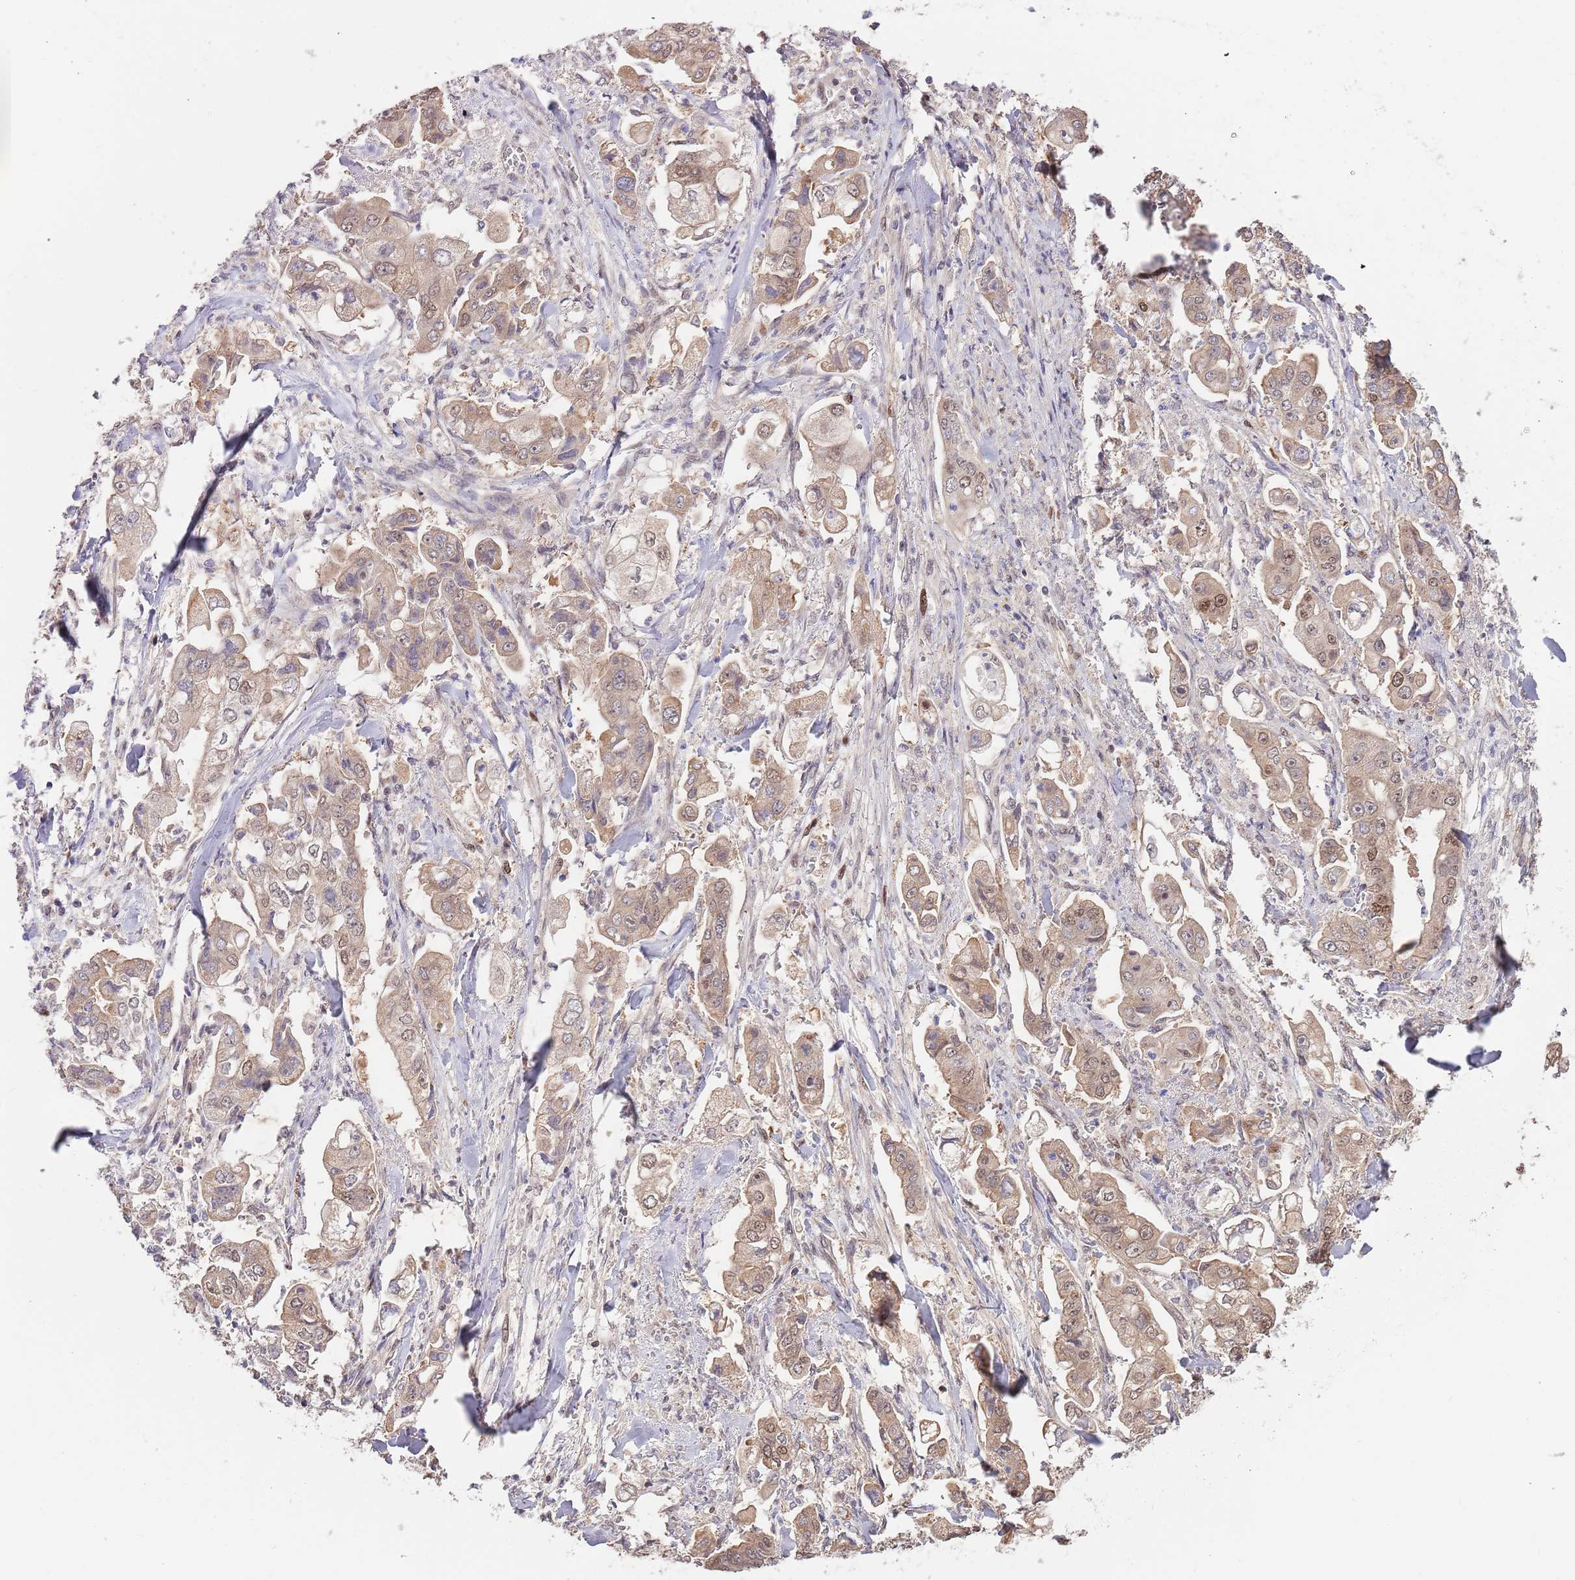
{"staining": {"intensity": "moderate", "quantity": "25%-75%", "location": "cytoplasmic/membranous,nuclear"}, "tissue": "stomach cancer", "cell_type": "Tumor cells", "image_type": "cancer", "snomed": [{"axis": "morphology", "description": "Adenocarcinoma, NOS"}, {"axis": "topography", "description": "Stomach"}], "caption": "Protein expression analysis of stomach cancer (adenocarcinoma) exhibits moderate cytoplasmic/membranous and nuclear staining in approximately 25%-75% of tumor cells.", "gene": "RIF1", "patient": {"sex": "male", "age": 62}}